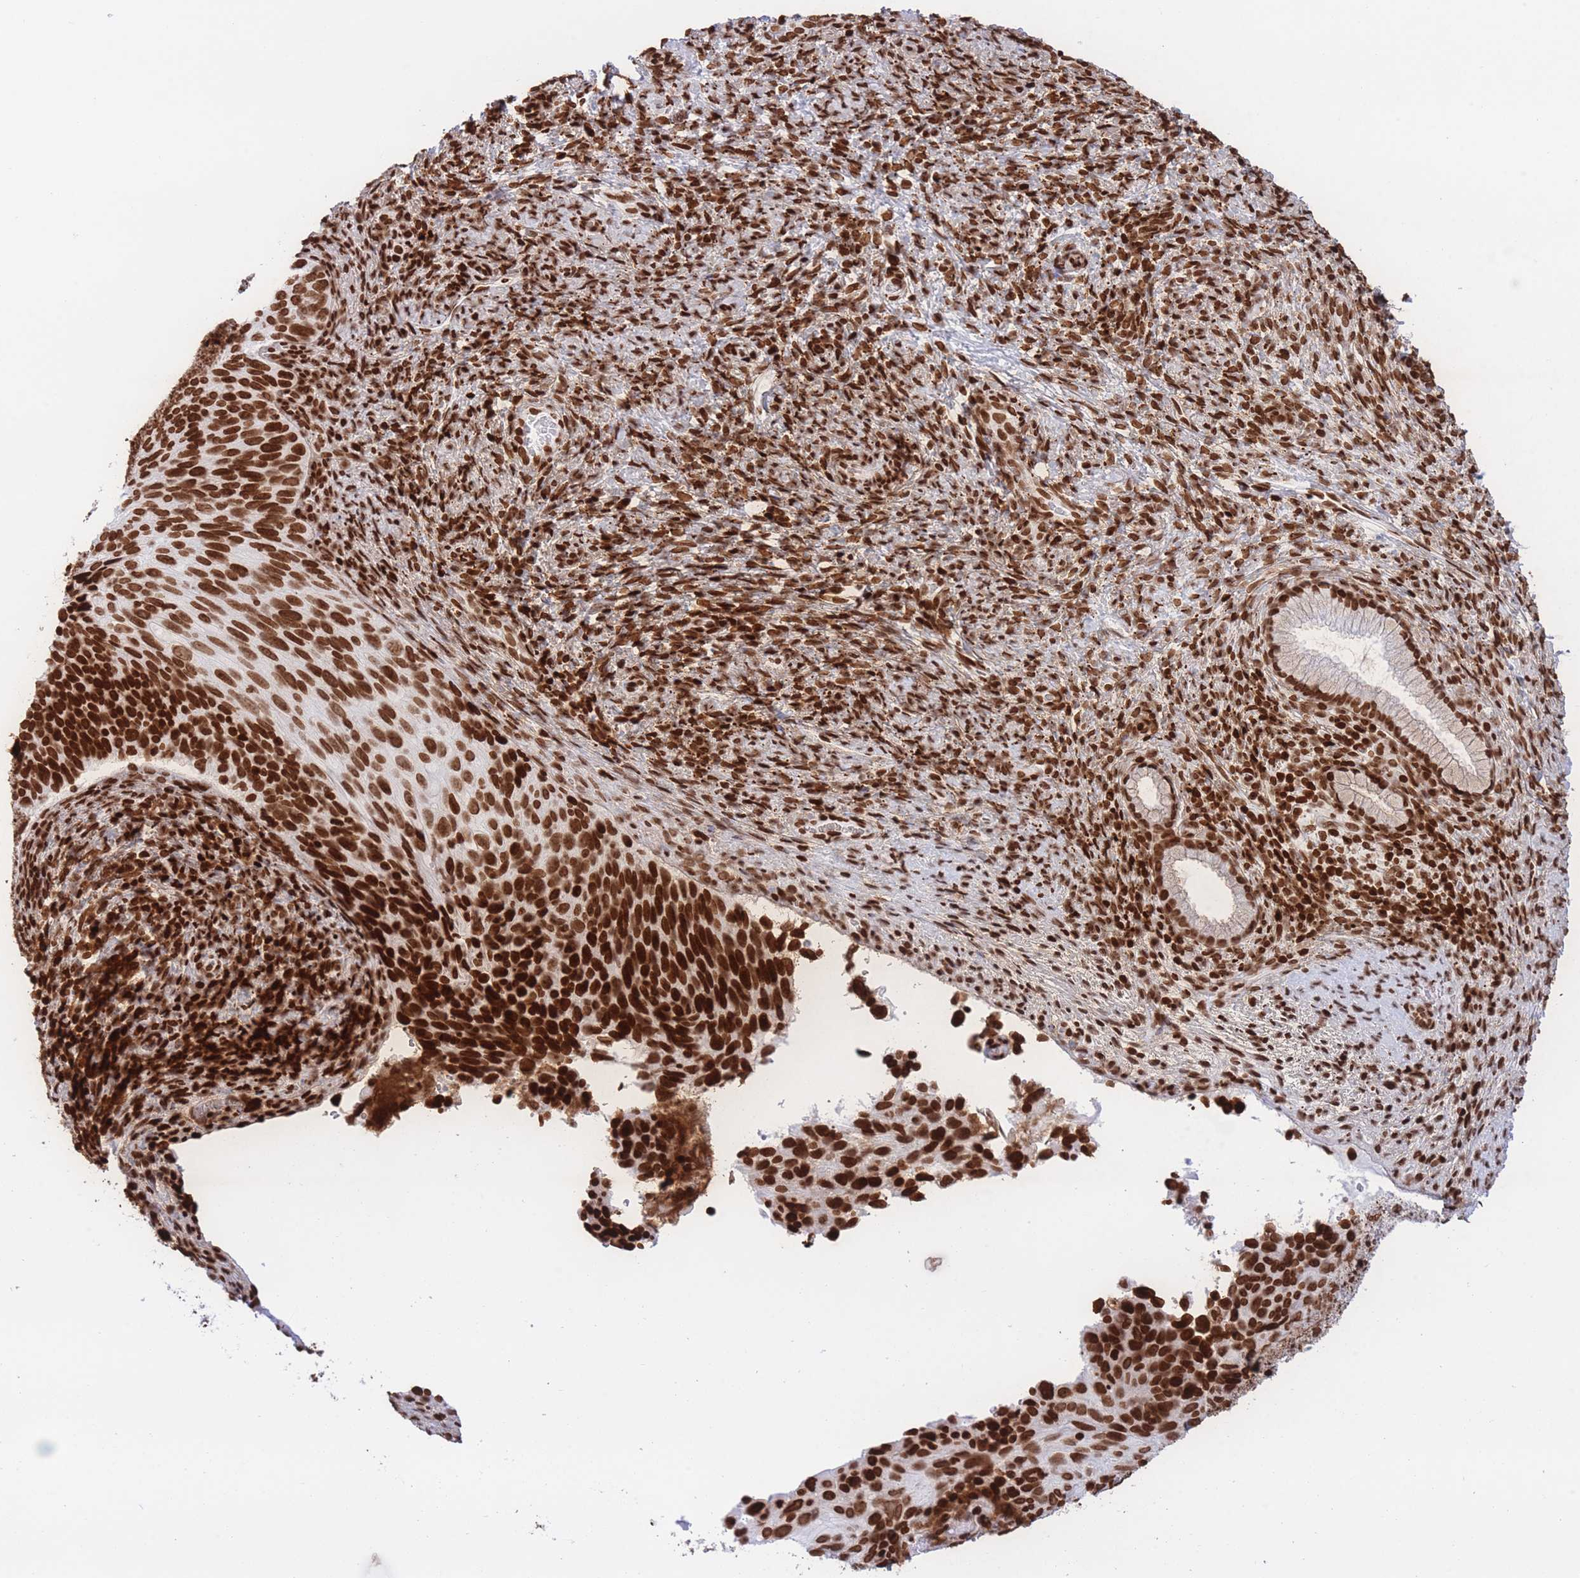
{"staining": {"intensity": "strong", "quantity": ">75%", "location": "nuclear"}, "tissue": "cervical cancer", "cell_type": "Tumor cells", "image_type": "cancer", "snomed": [{"axis": "morphology", "description": "Squamous cell carcinoma, NOS"}, {"axis": "topography", "description": "Cervix"}], "caption": "Immunohistochemistry (IHC) of human cervical squamous cell carcinoma displays high levels of strong nuclear positivity in about >75% of tumor cells.", "gene": "H2BC11", "patient": {"sex": "female", "age": 80}}